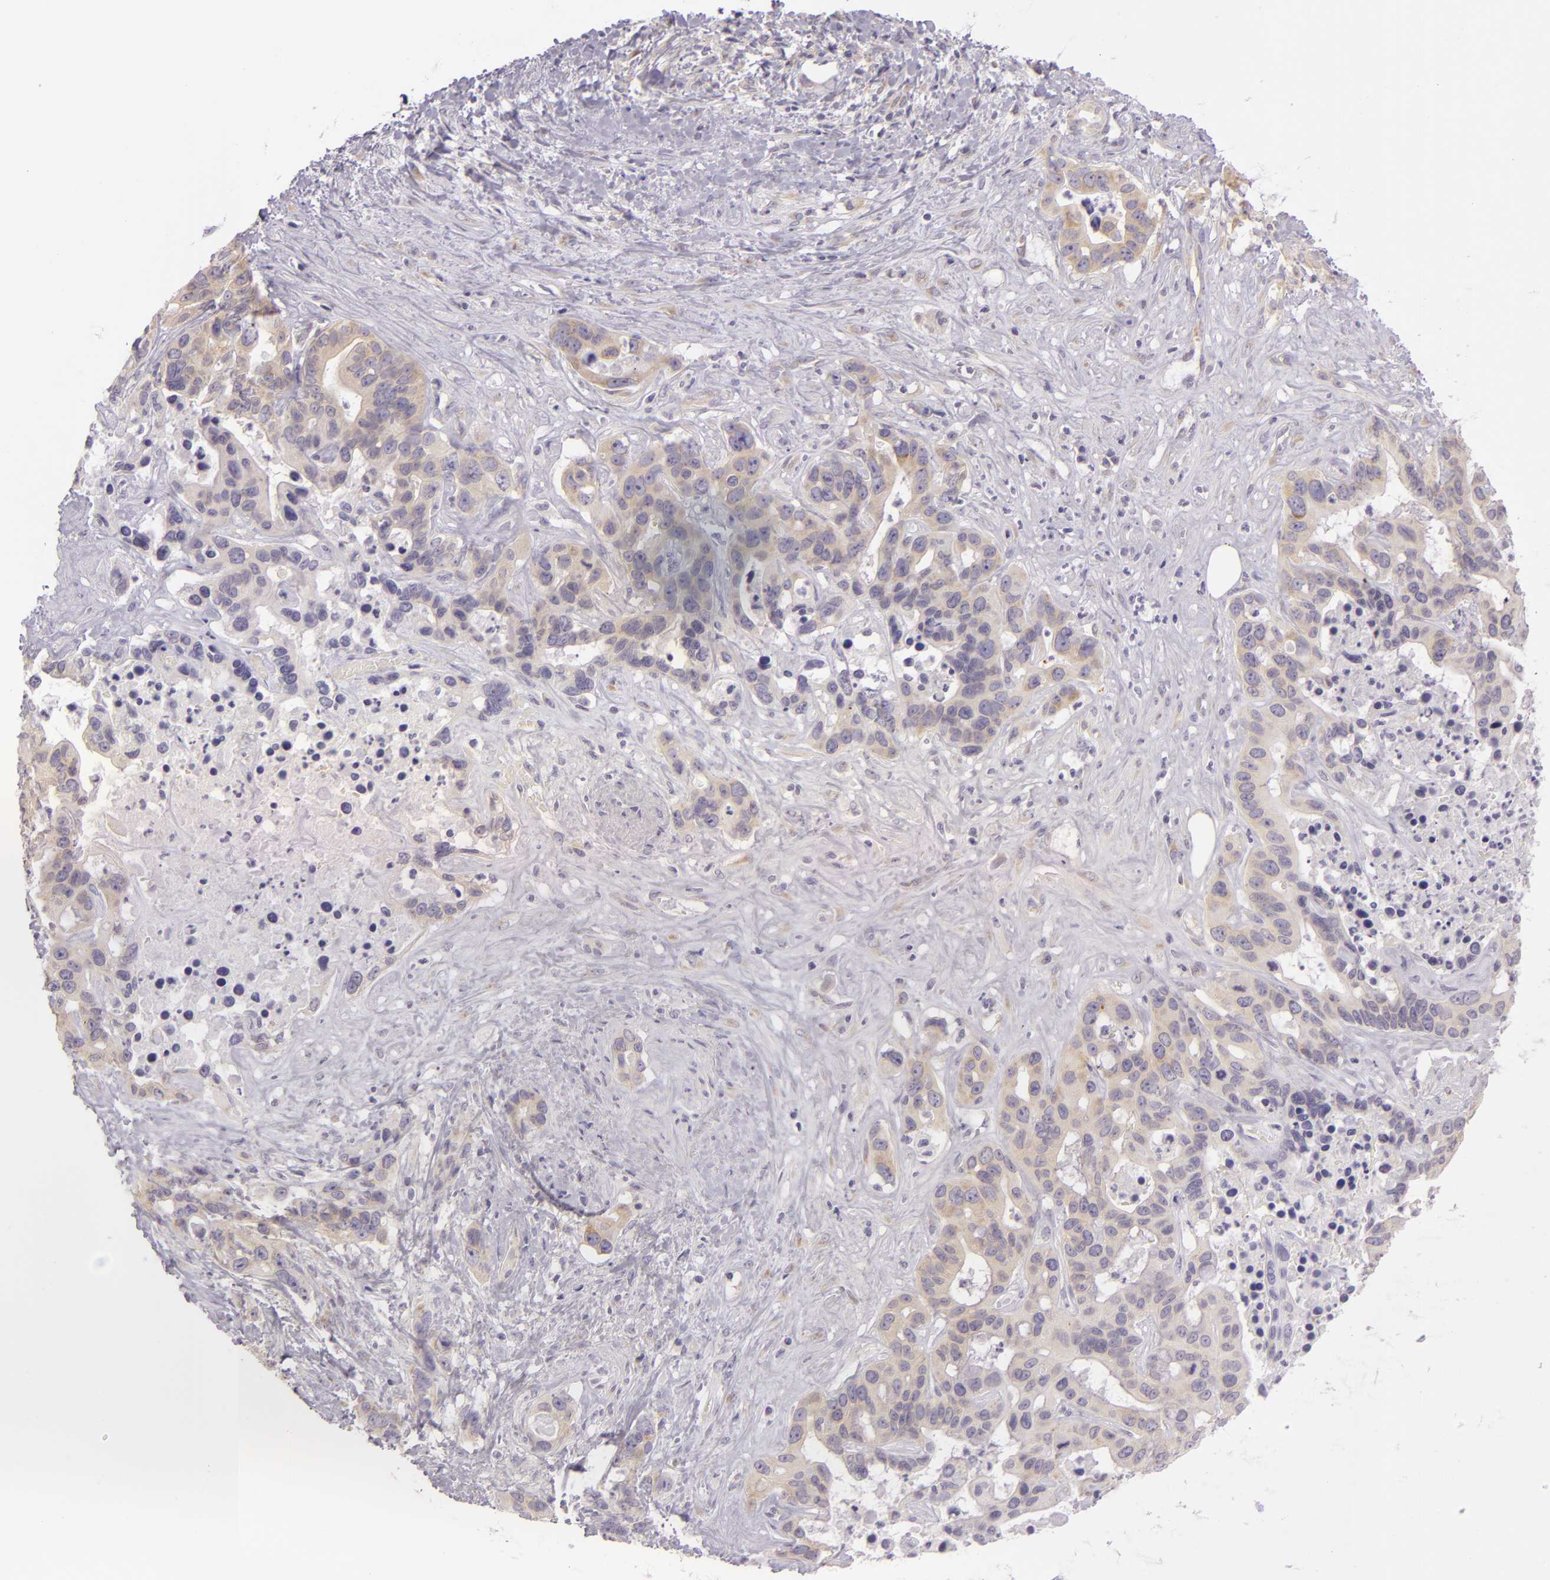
{"staining": {"intensity": "weak", "quantity": "25%-75%", "location": "cytoplasmic/membranous"}, "tissue": "liver cancer", "cell_type": "Tumor cells", "image_type": "cancer", "snomed": [{"axis": "morphology", "description": "Cholangiocarcinoma"}, {"axis": "topography", "description": "Liver"}], "caption": "This micrograph shows IHC staining of human liver cancer (cholangiocarcinoma), with low weak cytoplasmic/membranous expression in approximately 25%-75% of tumor cells.", "gene": "ZC3H7B", "patient": {"sex": "female", "age": 65}}